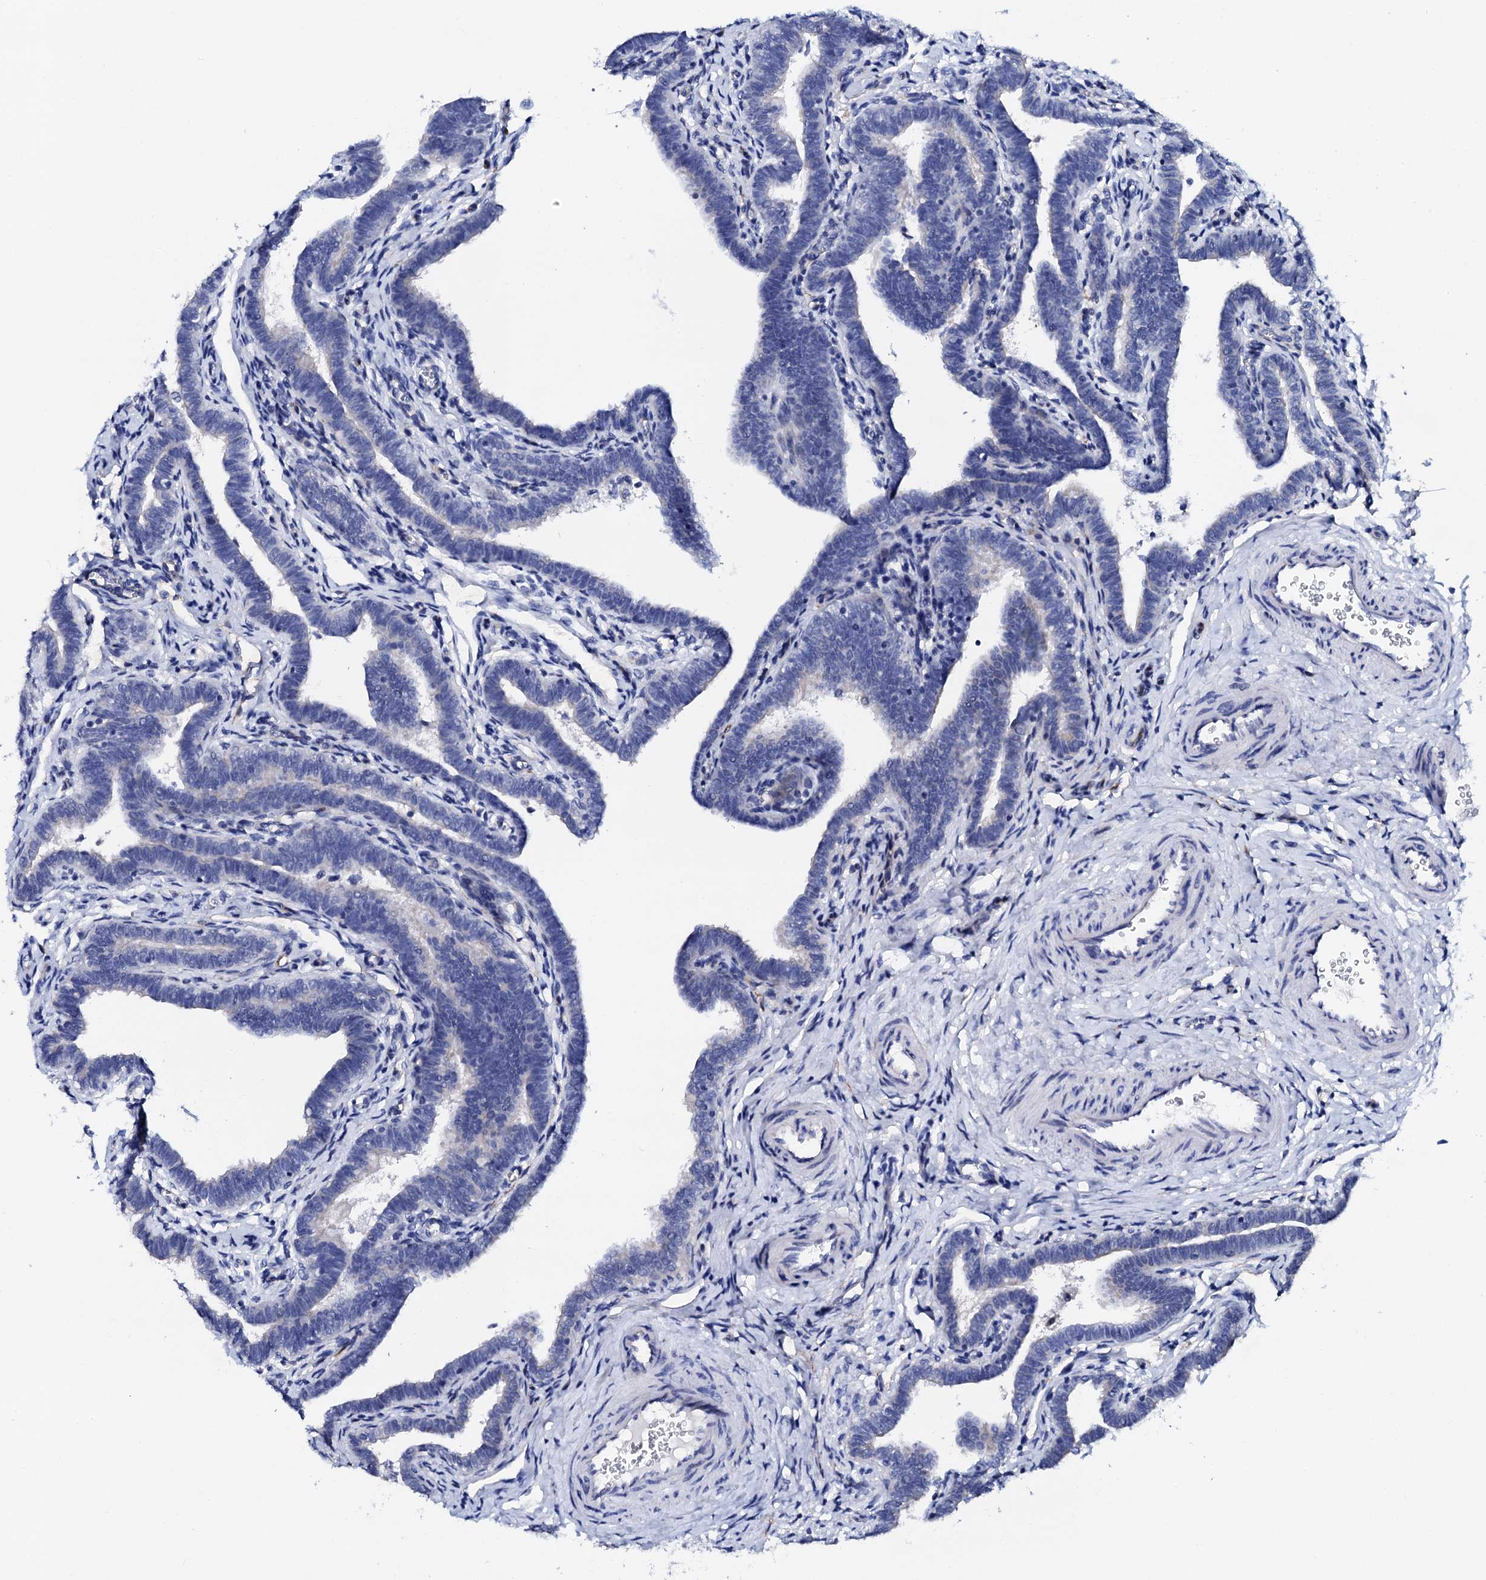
{"staining": {"intensity": "negative", "quantity": "none", "location": "none"}, "tissue": "fallopian tube", "cell_type": "Glandular cells", "image_type": "normal", "snomed": [{"axis": "morphology", "description": "Normal tissue, NOS"}, {"axis": "topography", "description": "Fallopian tube"}], "caption": "Fallopian tube stained for a protein using IHC displays no expression glandular cells.", "gene": "TRDN", "patient": {"sex": "female", "age": 36}}